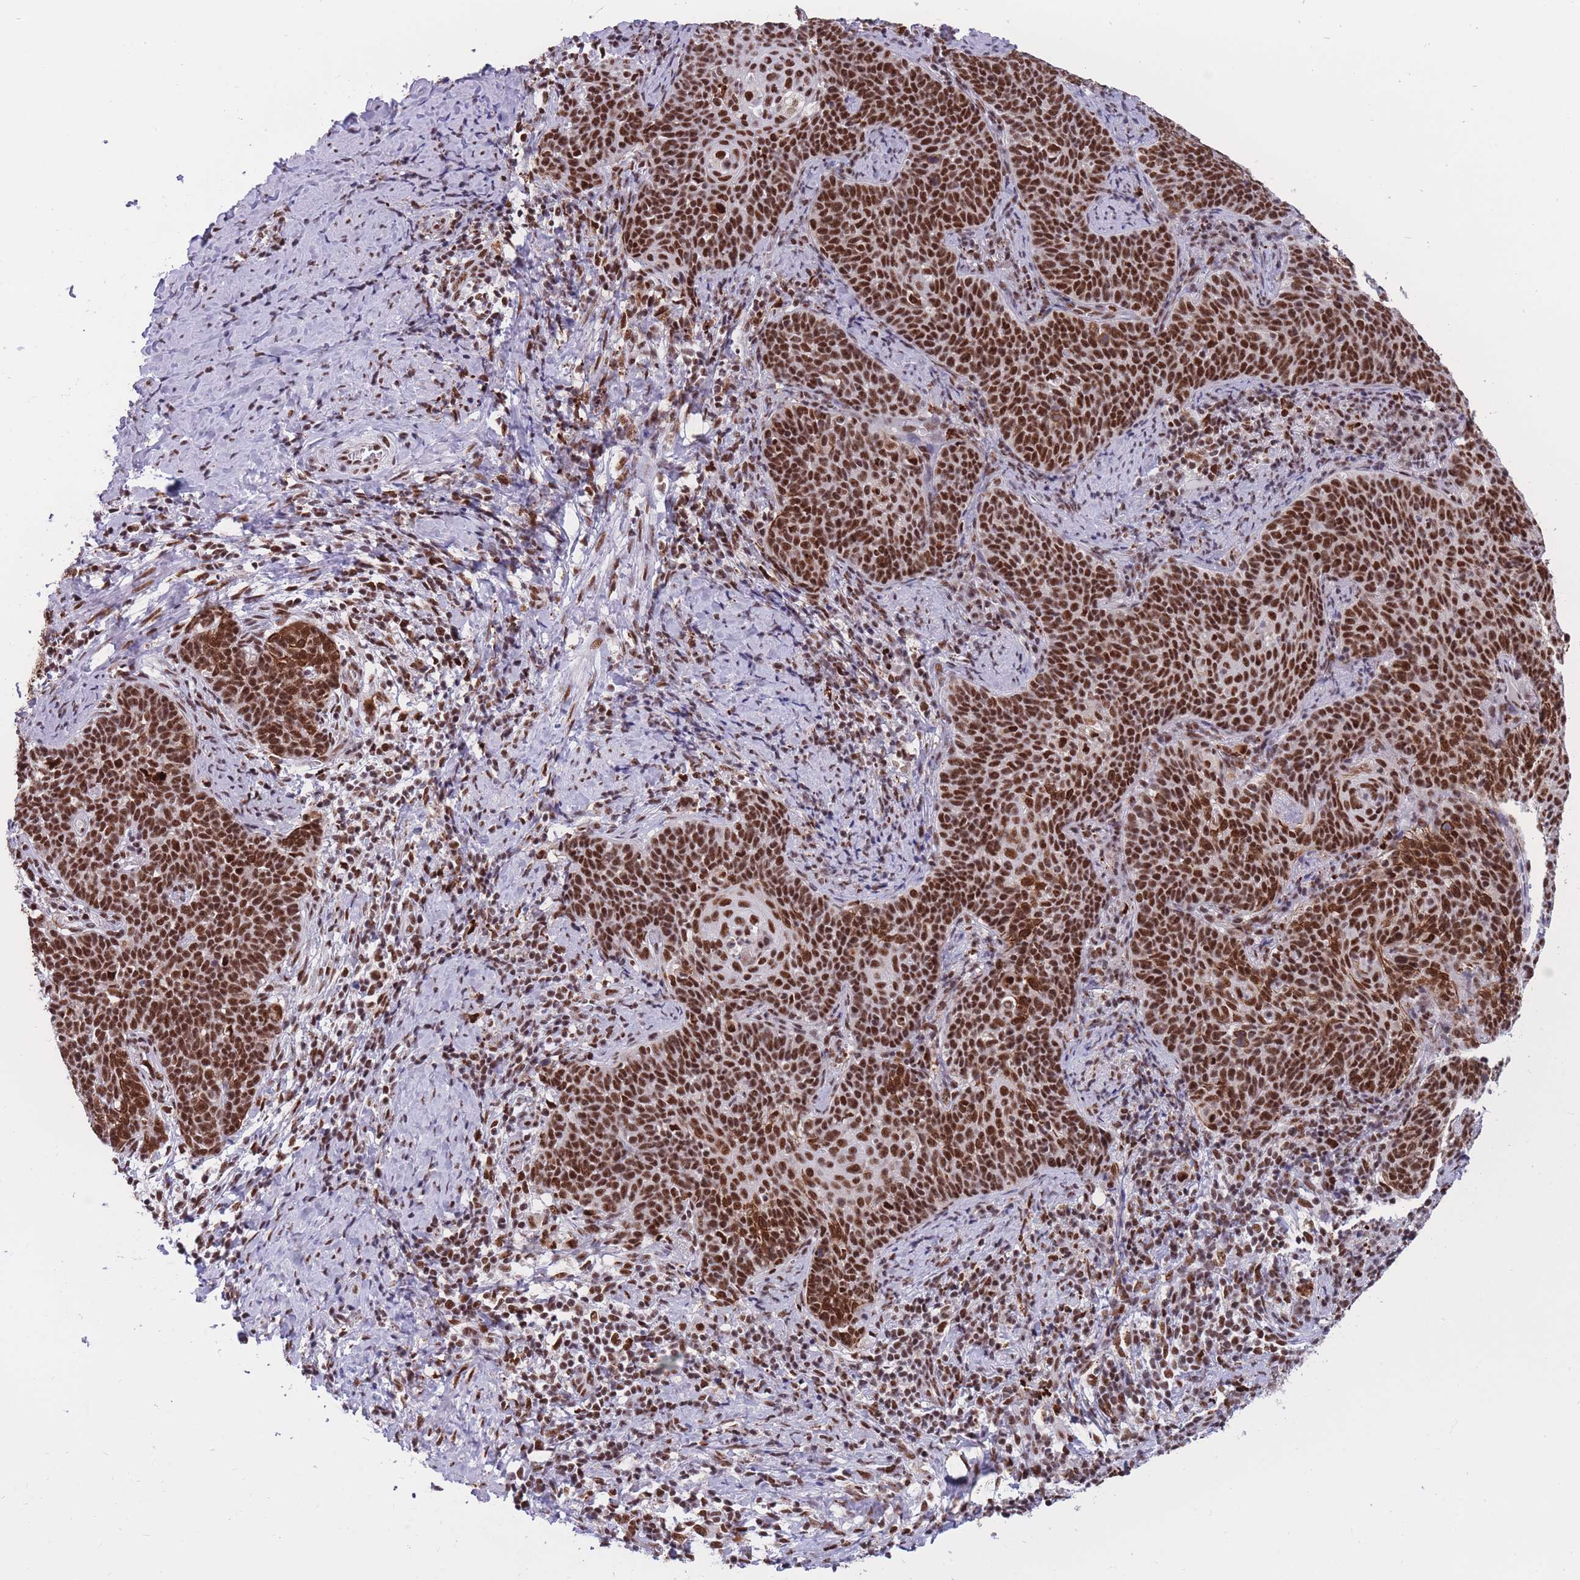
{"staining": {"intensity": "strong", "quantity": ">75%", "location": "nuclear"}, "tissue": "cervical cancer", "cell_type": "Tumor cells", "image_type": "cancer", "snomed": [{"axis": "morphology", "description": "Normal tissue, NOS"}, {"axis": "morphology", "description": "Squamous cell carcinoma, NOS"}, {"axis": "topography", "description": "Cervix"}], "caption": "Immunohistochemical staining of cervical cancer displays high levels of strong nuclear protein staining in about >75% of tumor cells. The staining is performed using DAB (3,3'-diaminobenzidine) brown chromogen to label protein expression. The nuclei are counter-stained blue using hematoxylin.", "gene": "PRPF19", "patient": {"sex": "female", "age": 39}}